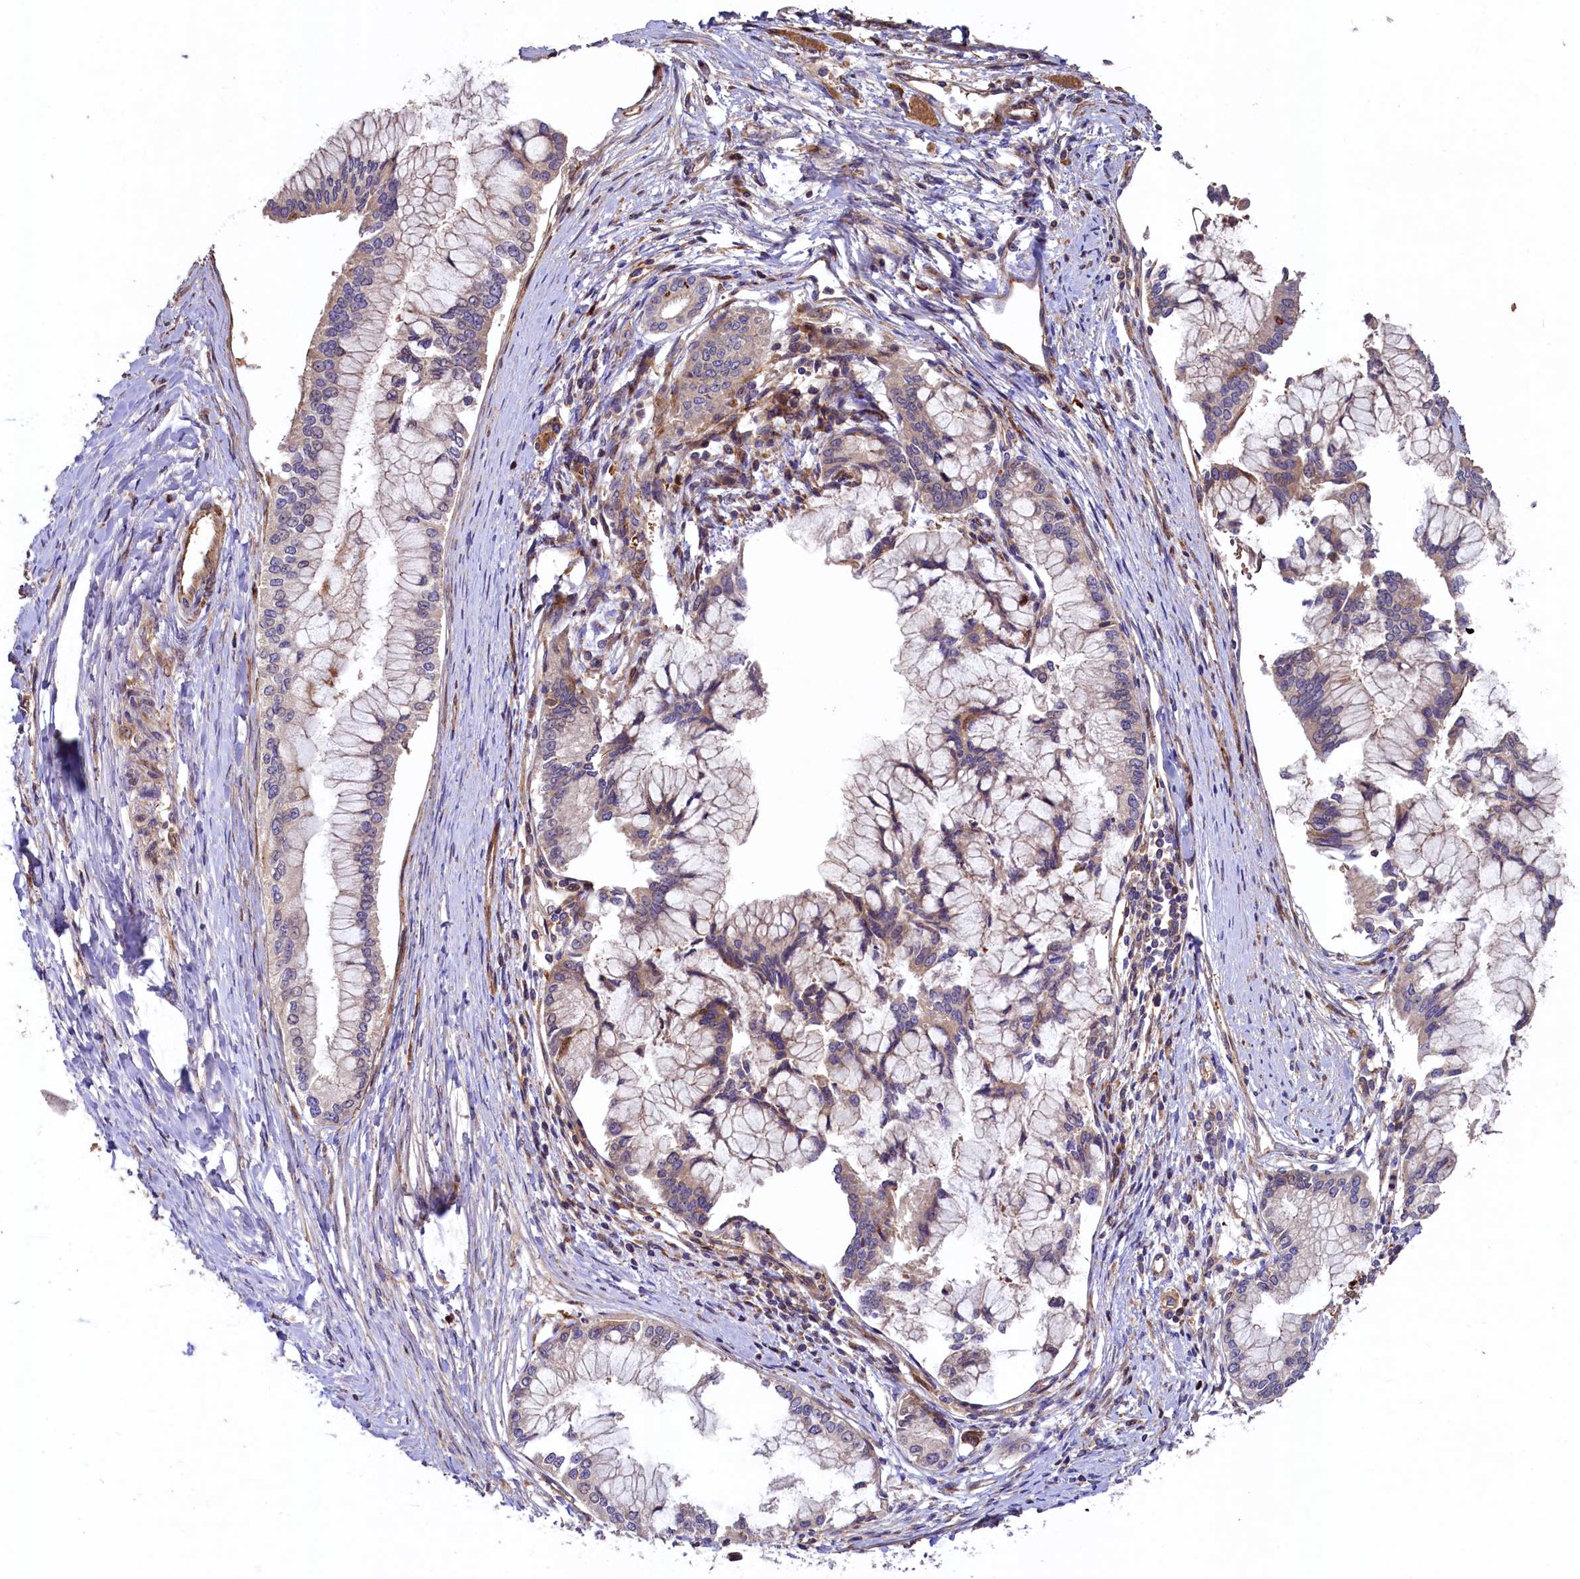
{"staining": {"intensity": "weak", "quantity": "<25%", "location": "cytoplasmic/membranous"}, "tissue": "pancreatic cancer", "cell_type": "Tumor cells", "image_type": "cancer", "snomed": [{"axis": "morphology", "description": "Adenocarcinoma, NOS"}, {"axis": "topography", "description": "Pancreas"}], "caption": "Immunohistochemistry micrograph of neoplastic tissue: human adenocarcinoma (pancreatic) stained with DAB (3,3'-diaminobenzidine) displays no significant protein expression in tumor cells.", "gene": "KLHDC4", "patient": {"sex": "male", "age": 46}}